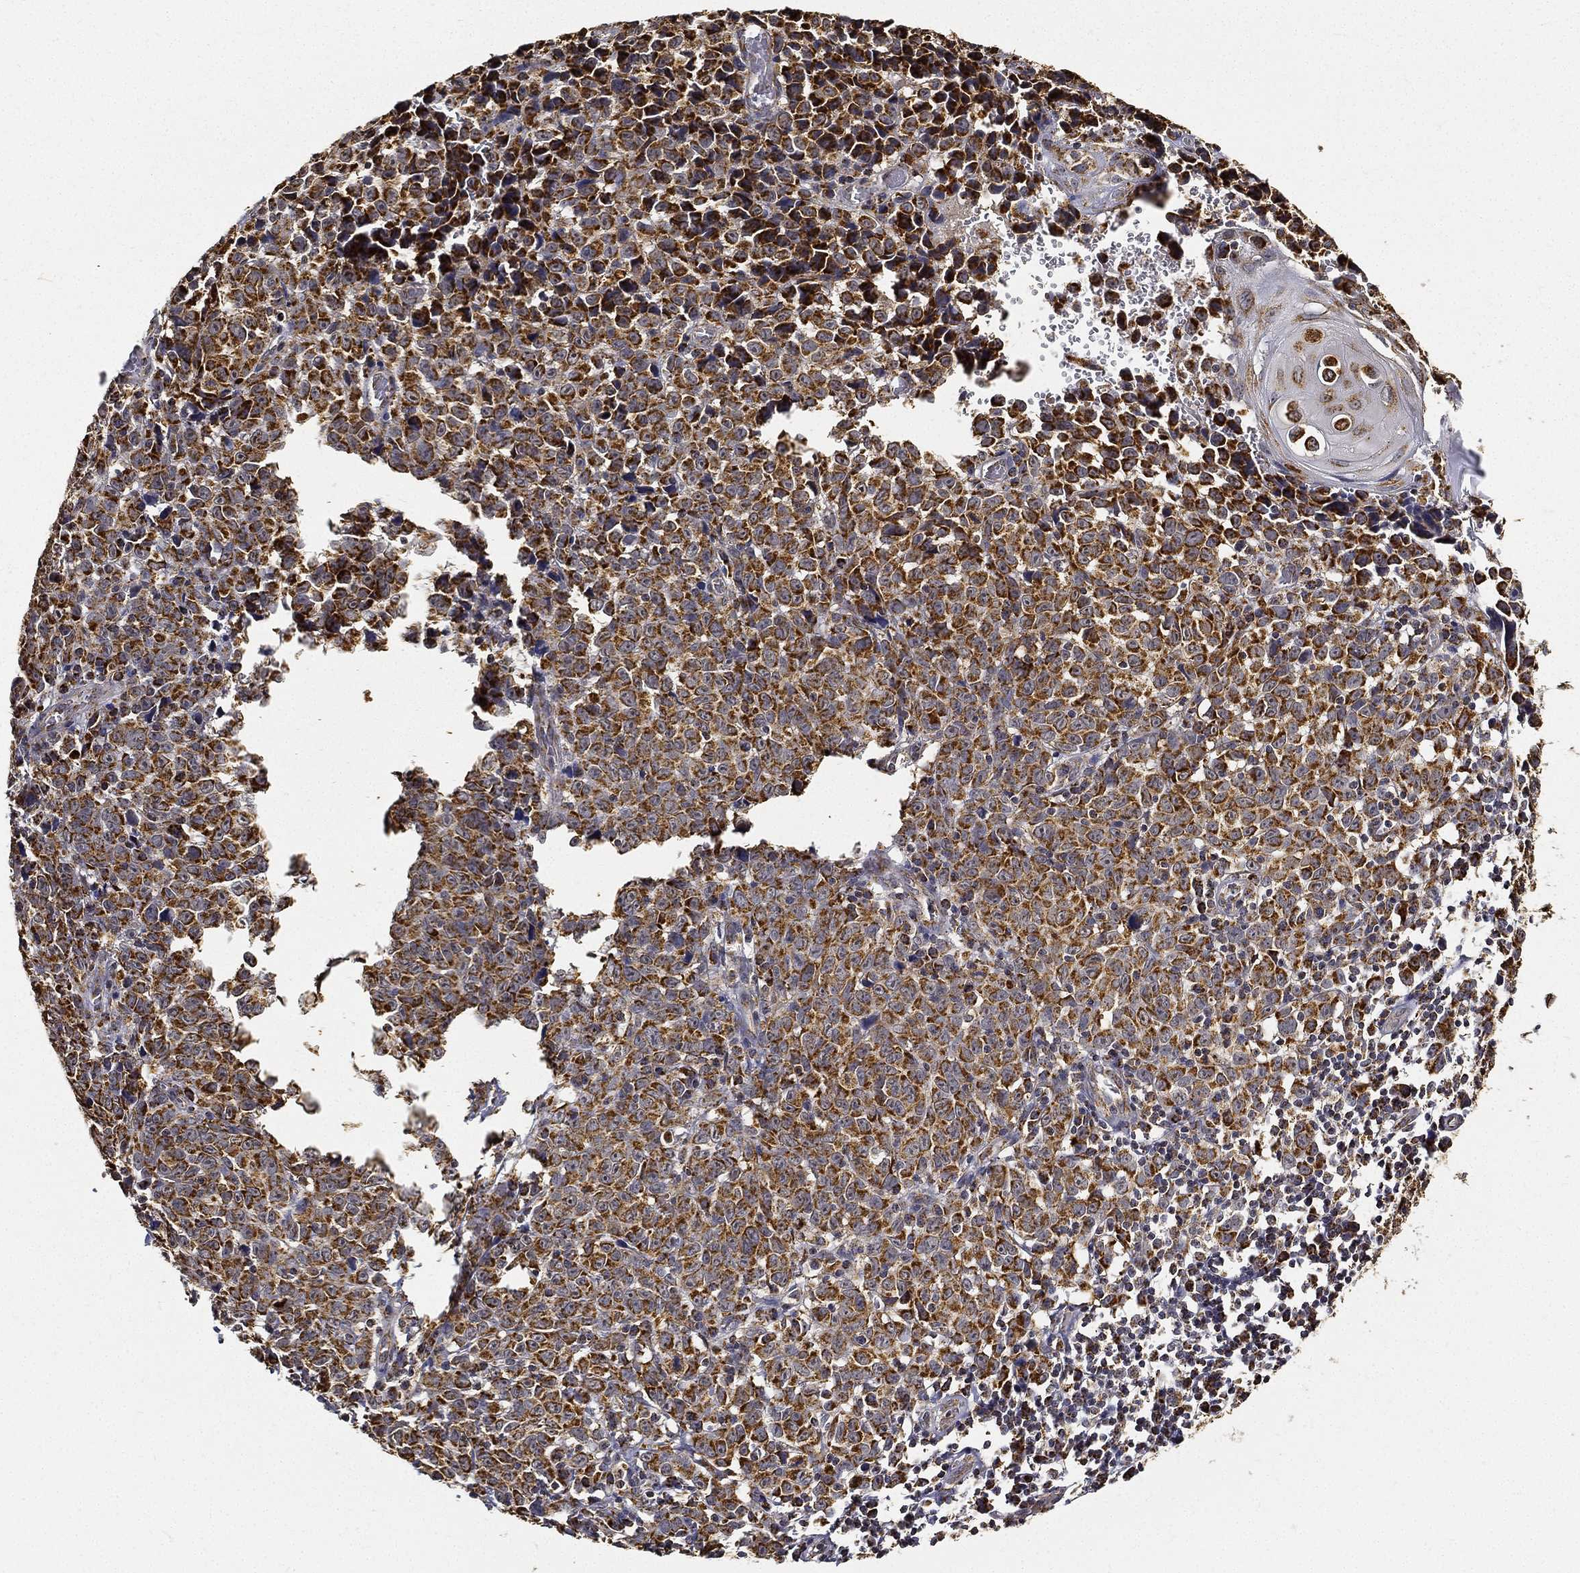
{"staining": {"intensity": "strong", "quantity": ">75%", "location": "cytoplasmic/membranous"}, "tissue": "melanoma", "cell_type": "Tumor cells", "image_type": "cancer", "snomed": [{"axis": "morphology", "description": "Malignant melanoma, NOS"}, {"axis": "topography", "description": "Vulva, labia, clitoris and Bartholin´s gland, NO"}], "caption": "About >75% of tumor cells in melanoma demonstrate strong cytoplasmic/membranous protein positivity as visualized by brown immunohistochemical staining.", "gene": "NDUFAB1", "patient": {"sex": "female", "age": 75}}